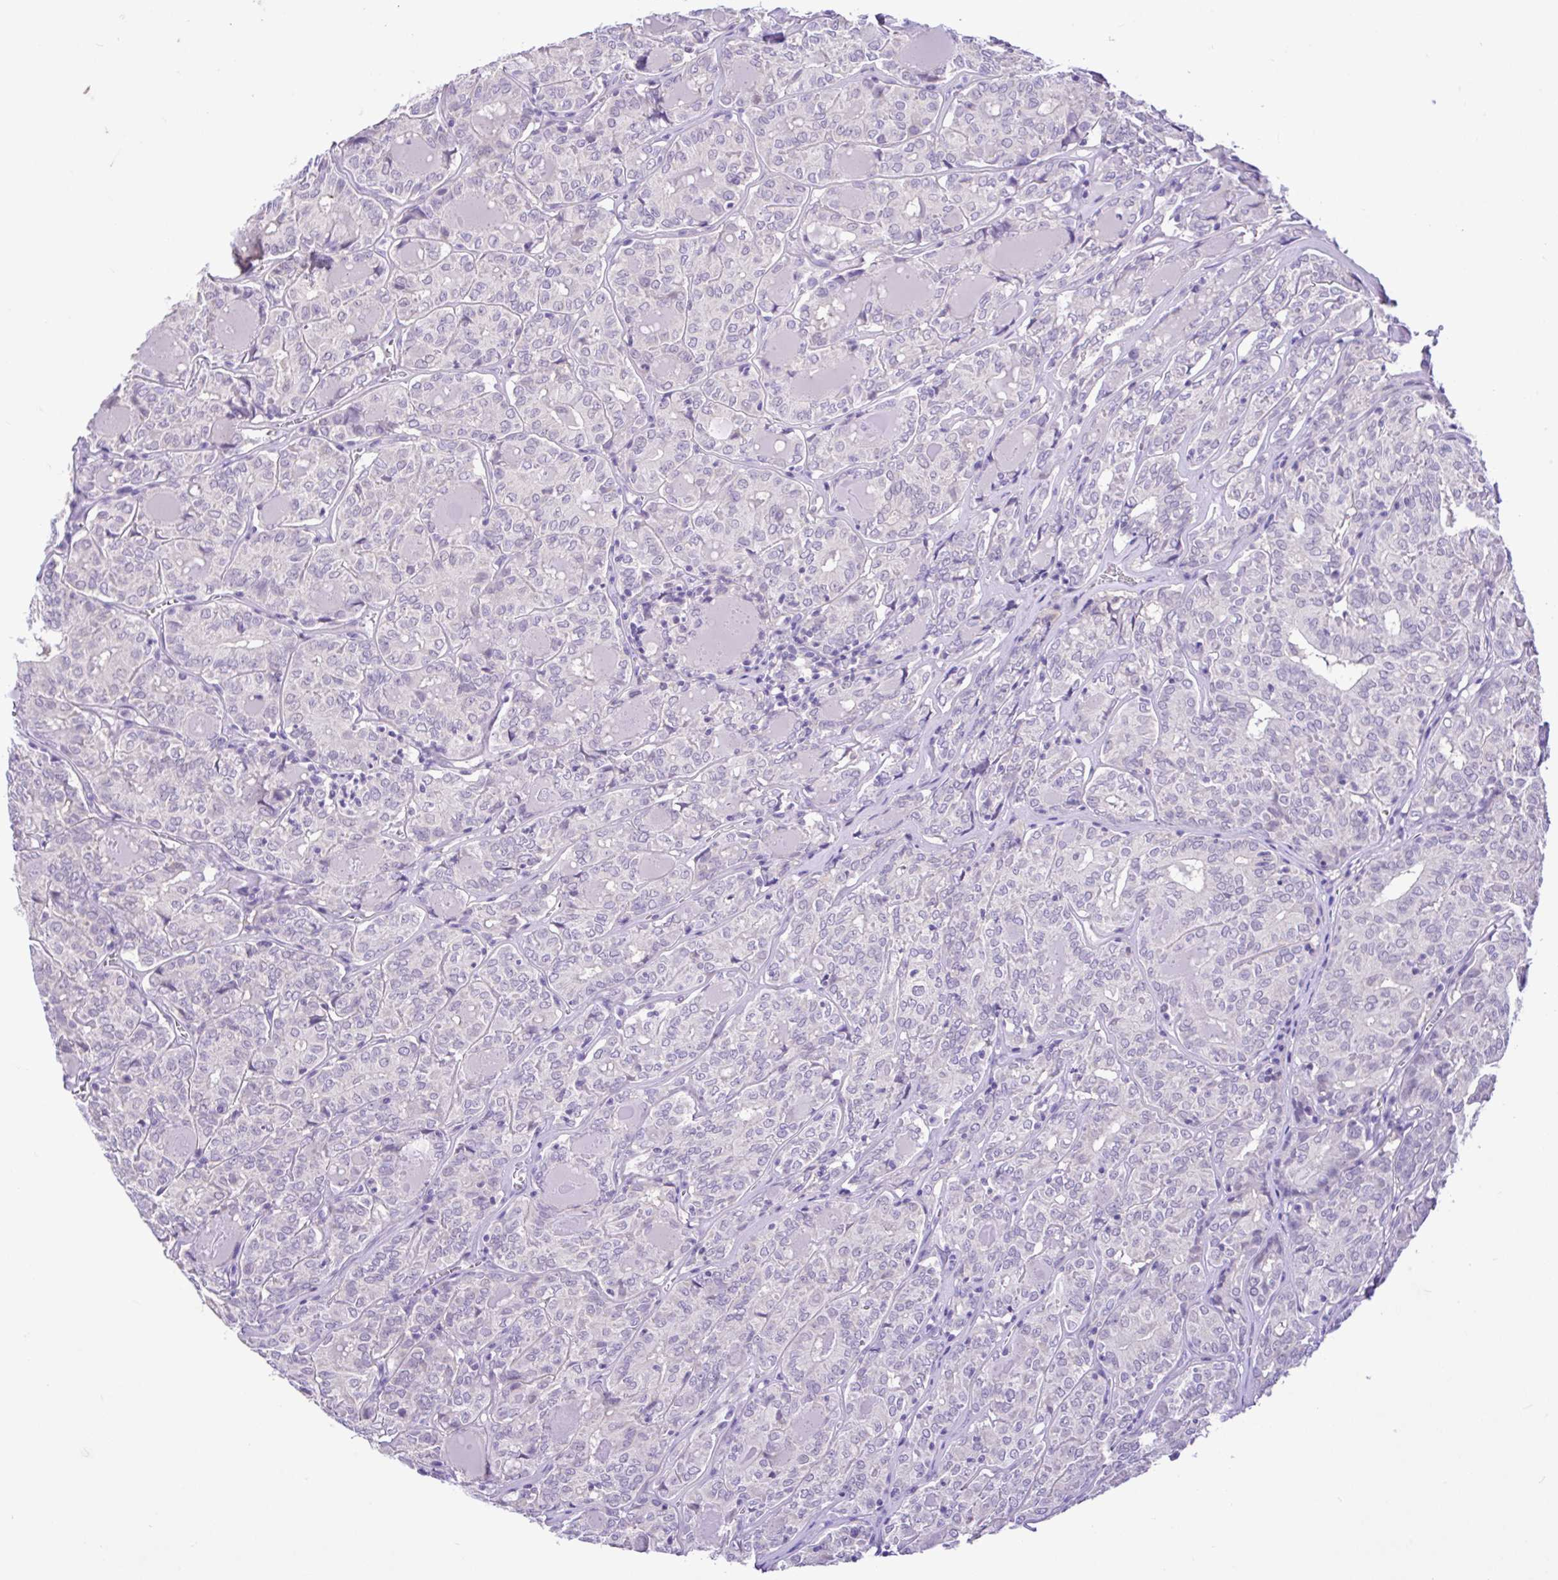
{"staining": {"intensity": "negative", "quantity": "none", "location": "none"}, "tissue": "thyroid cancer", "cell_type": "Tumor cells", "image_type": "cancer", "snomed": [{"axis": "morphology", "description": "Papillary adenocarcinoma, NOS"}, {"axis": "topography", "description": "Thyroid gland"}], "caption": "Immunohistochemistry micrograph of thyroid cancer stained for a protein (brown), which shows no staining in tumor cells.", "gene": "ANO4", "patient": {"sex": "female", "age": 72}}